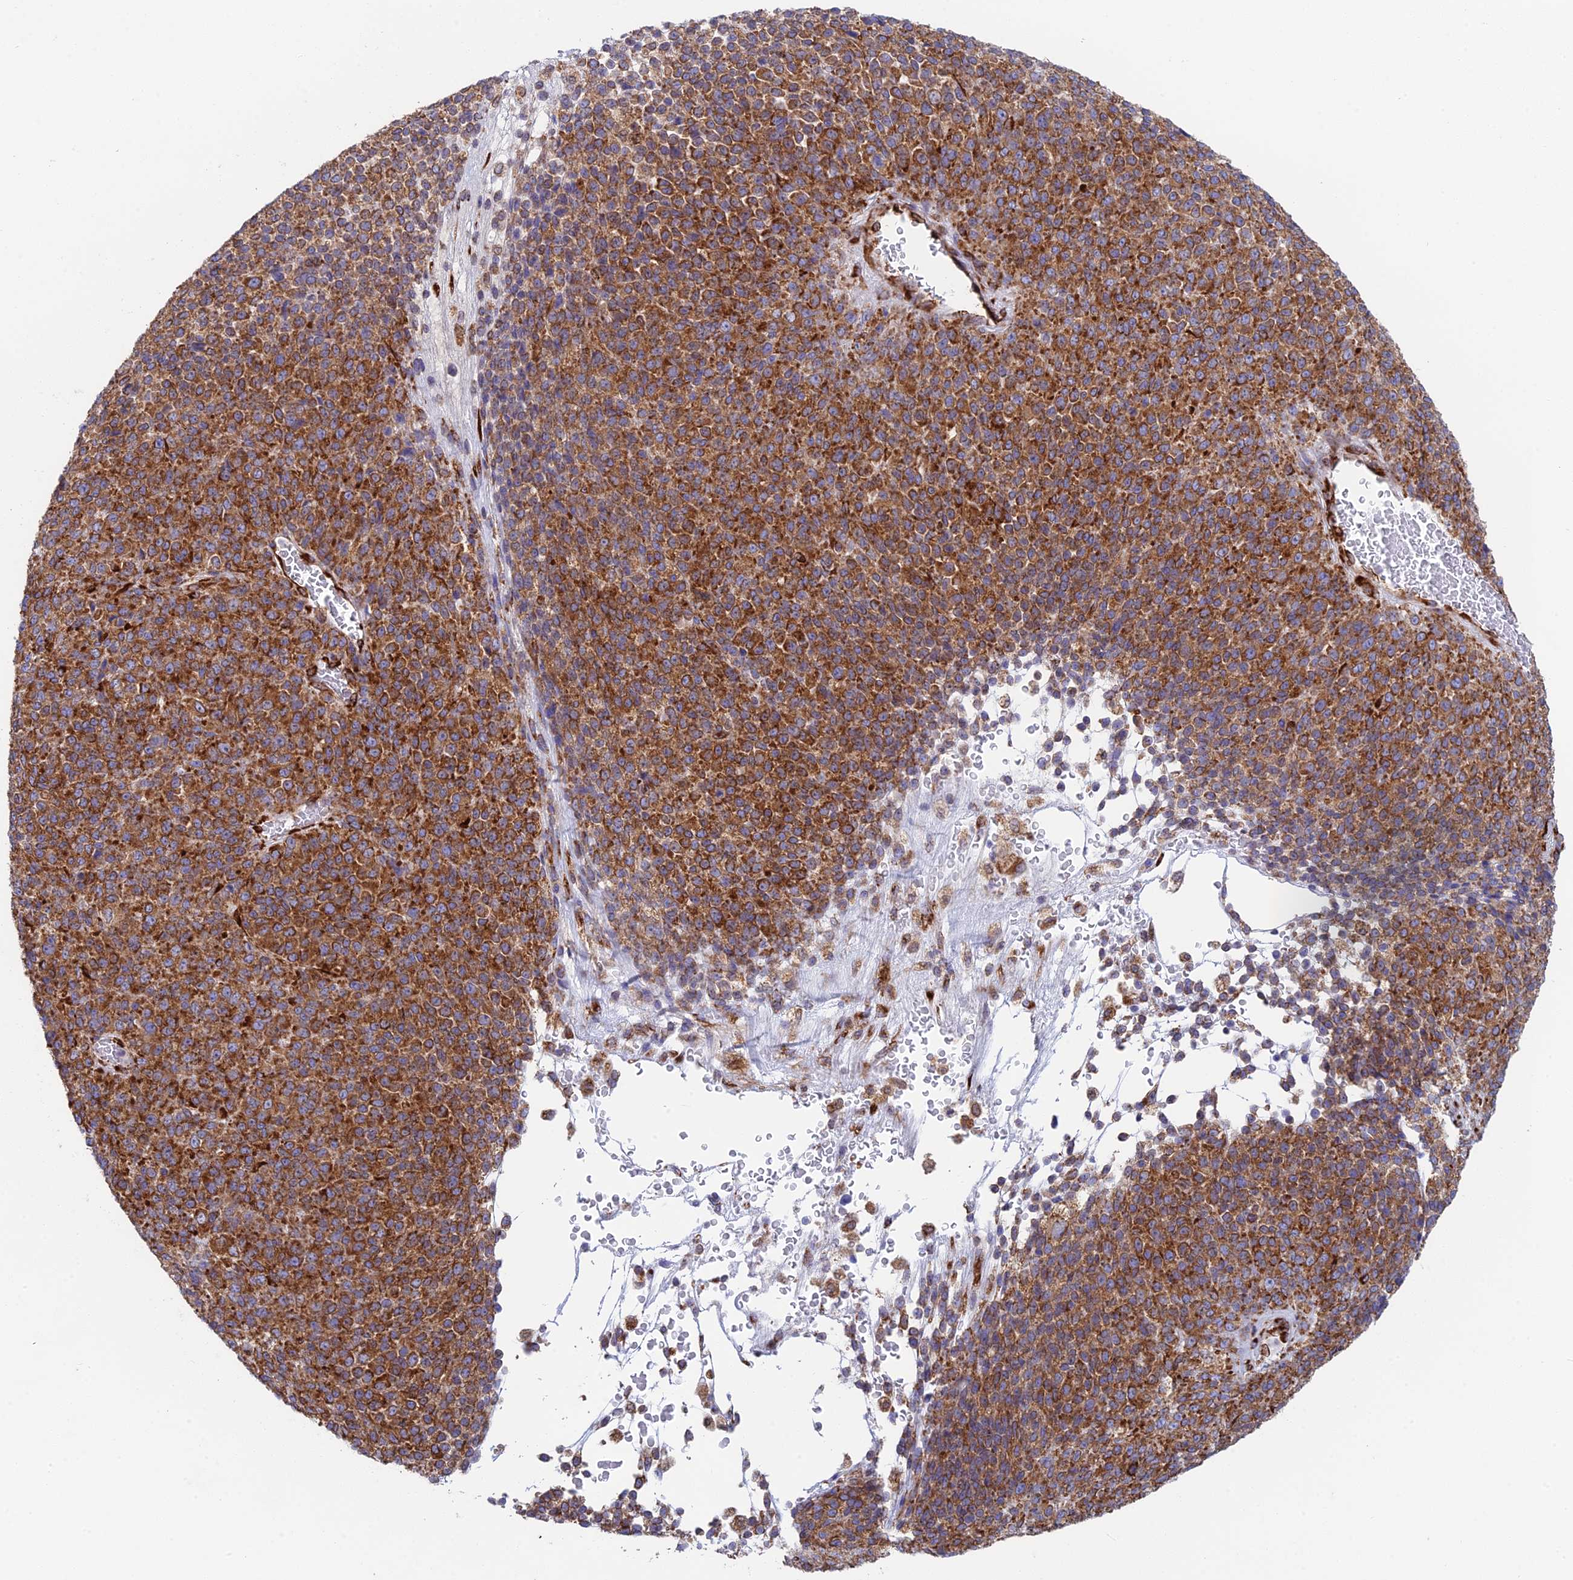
{"staining": {"intensity": "strong", "quantity": ">75%", "location": "cytoplasmic/membranous"}, "tissue": "melanoma", "cell_type": "Tumor cells", "image_type": "cancer", "snomed": [{"axis": "morphology", "description": "Malignant melanoma, Metastatic site"}, {"axis": "topography", "description": "Brain"}], "caption": "Tumor cells exhibit high levels of strong cytoplasmic/membranous positivity in approximately >75% of cells in human malignant melanoma (metastatic site).", "gene": "CCDC69", "patient": {"sex": "female", "age": 56}}